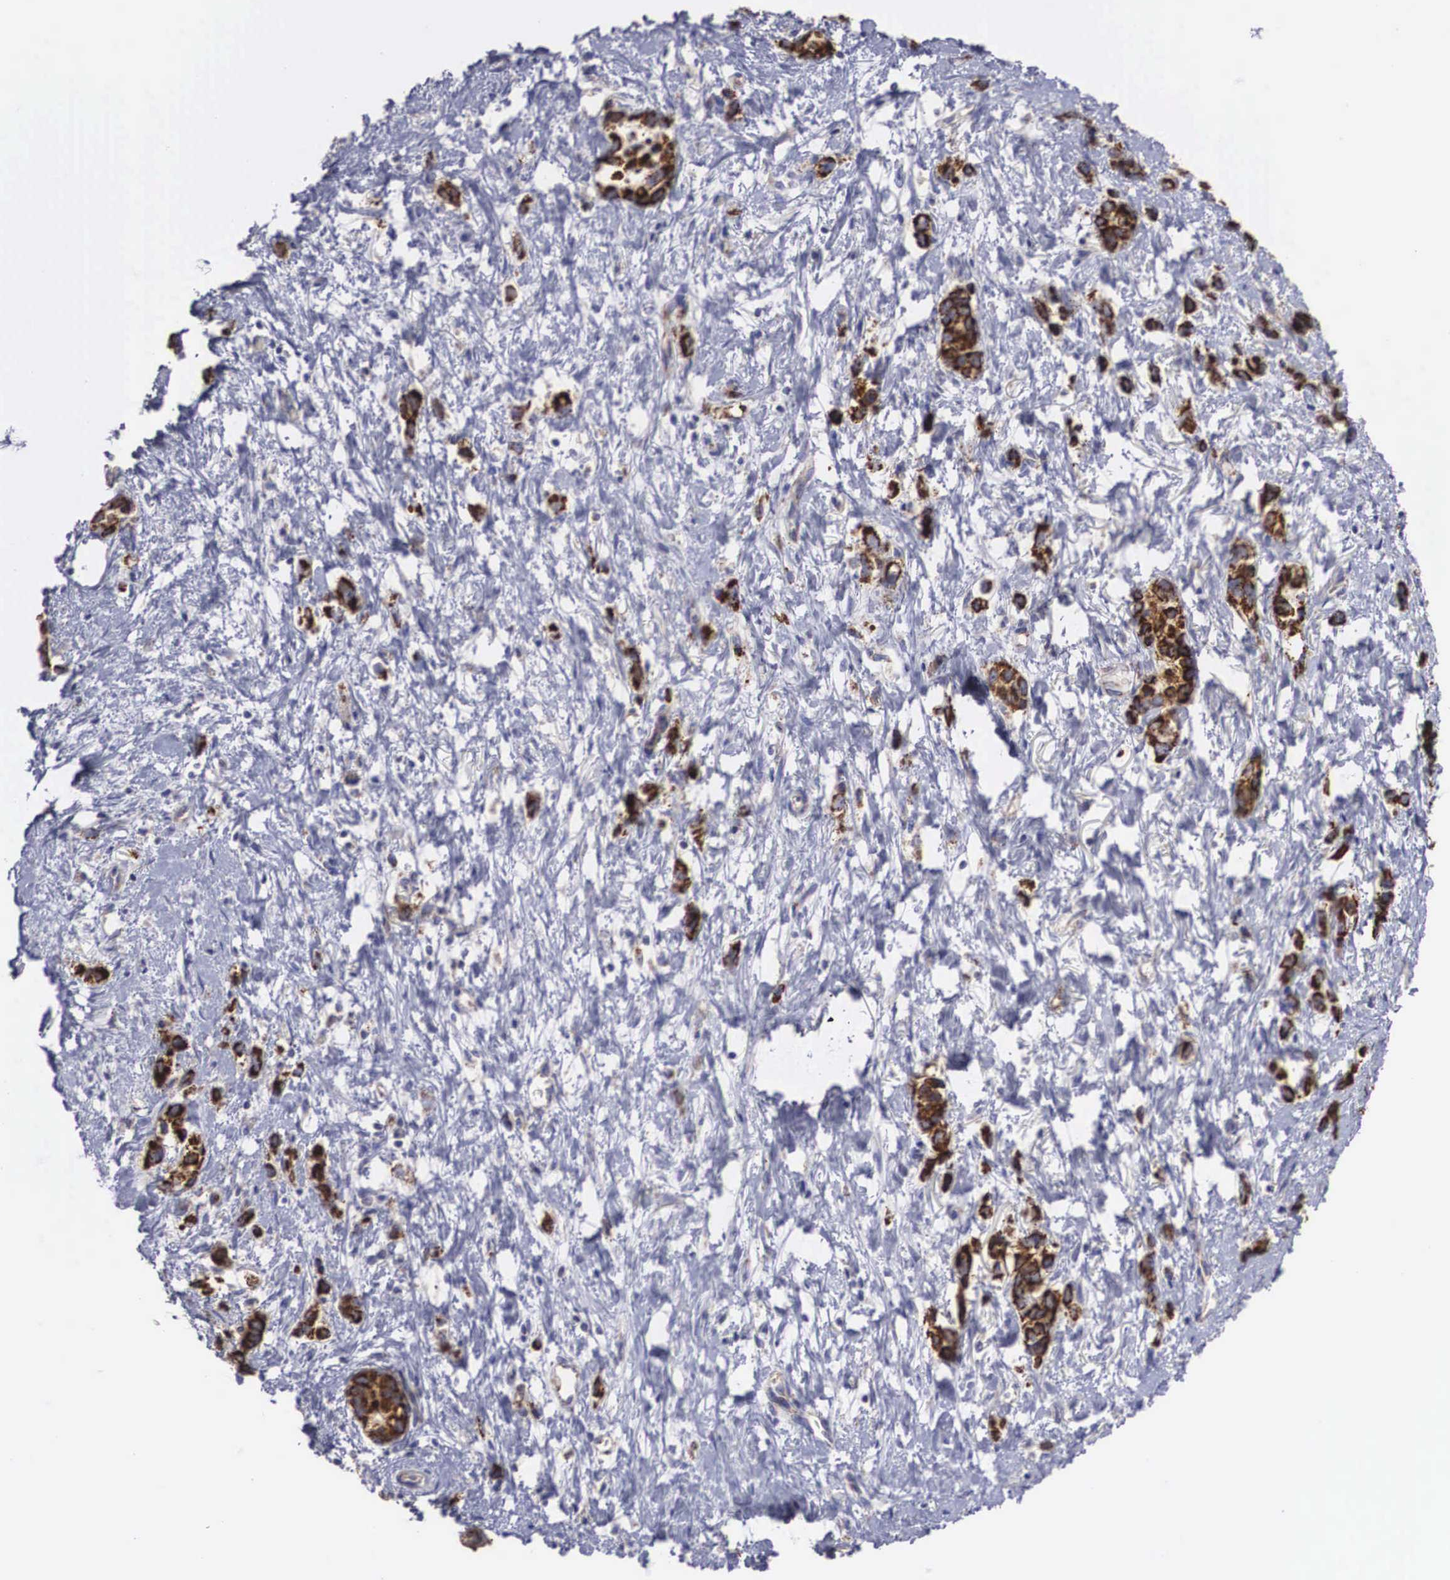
{"staining": {"intensity": "strong", "quantity": ">75%", "location": "cytoplasmic/membranous"}, "tissue": "stomach cancer", "cell_type": "Tumor cells", "image_type": "cancer", "snomed": [{"axis": "morphology", "description": "Adenocarcinoma, NOS"}, {"axis": "topography", "description": "Stomach, upper"}], "caption": "Immunohistochemical staining of adenocarcinoma (stomach) reveals high levels of strong cytoplasmic/membranous positivity in about >75% of tumor cells. The protein is stained brown, and the nuclei are stained in blue (DAB IHC with brightfield microscopy, high magnification).", "gene": "XPNPEP3", "patient": {"sex": "male", "age": 76}}